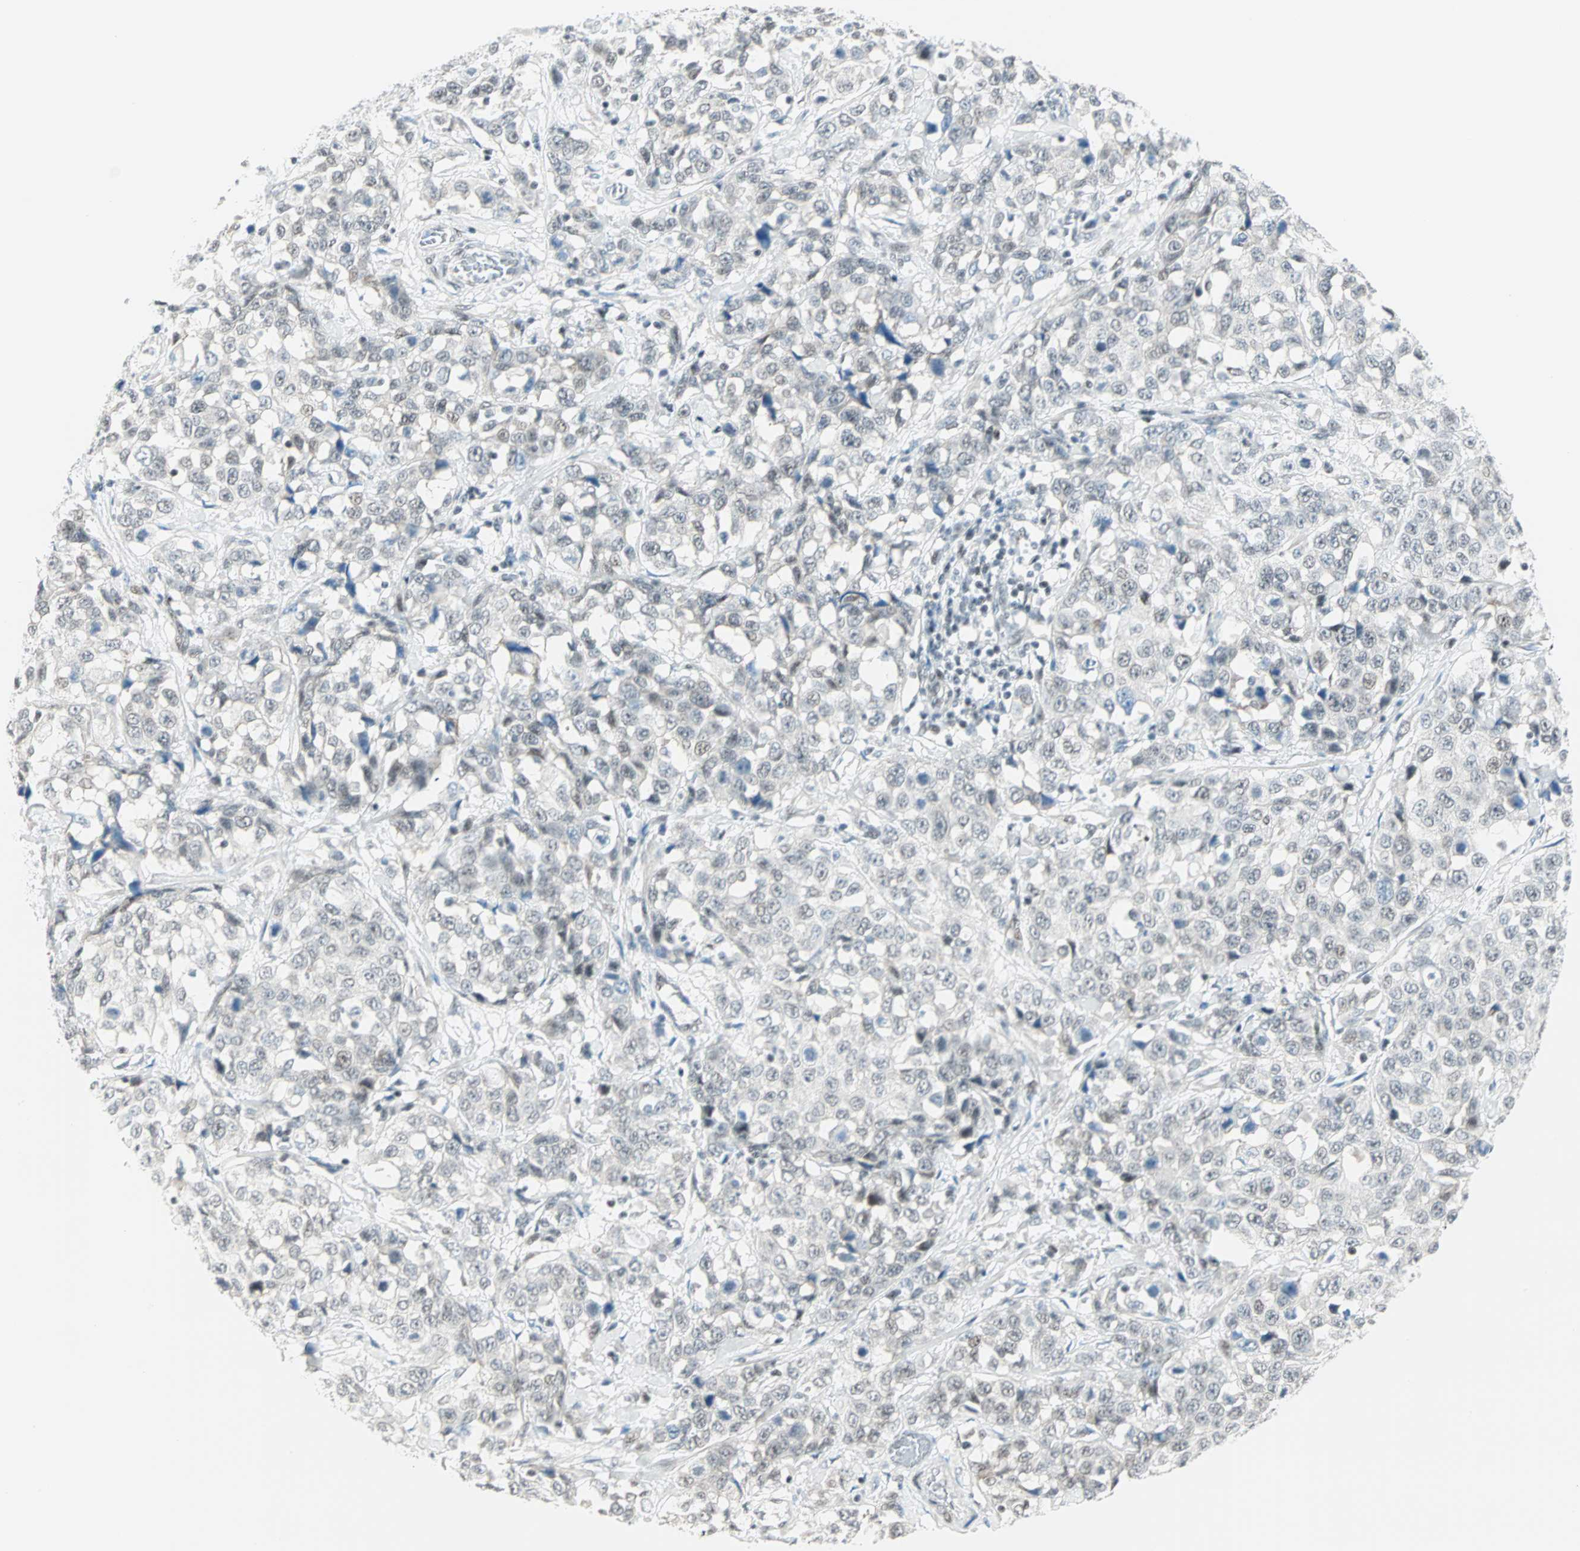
{"staining": {"intensity": "negative", "quantity": "none", "location": "none"}, "tissue": "stomach cancer", "cell_type": "Tumor cells", "image_type": "cancer", "snomed": [{"axis": "morphology", "description": "Normal tissue, NOS"}, {"axis": "morphology", "description": "Adenocarcinoma, NOS"}, {"axis": "topography", "description": "Stomach"}], "caption": "The photomicrograph exhibits no significant positivity in tumor cells of stomach cancer.", "gene": "PKNOX1", "patient": {"sex": "male", "age": 48}}